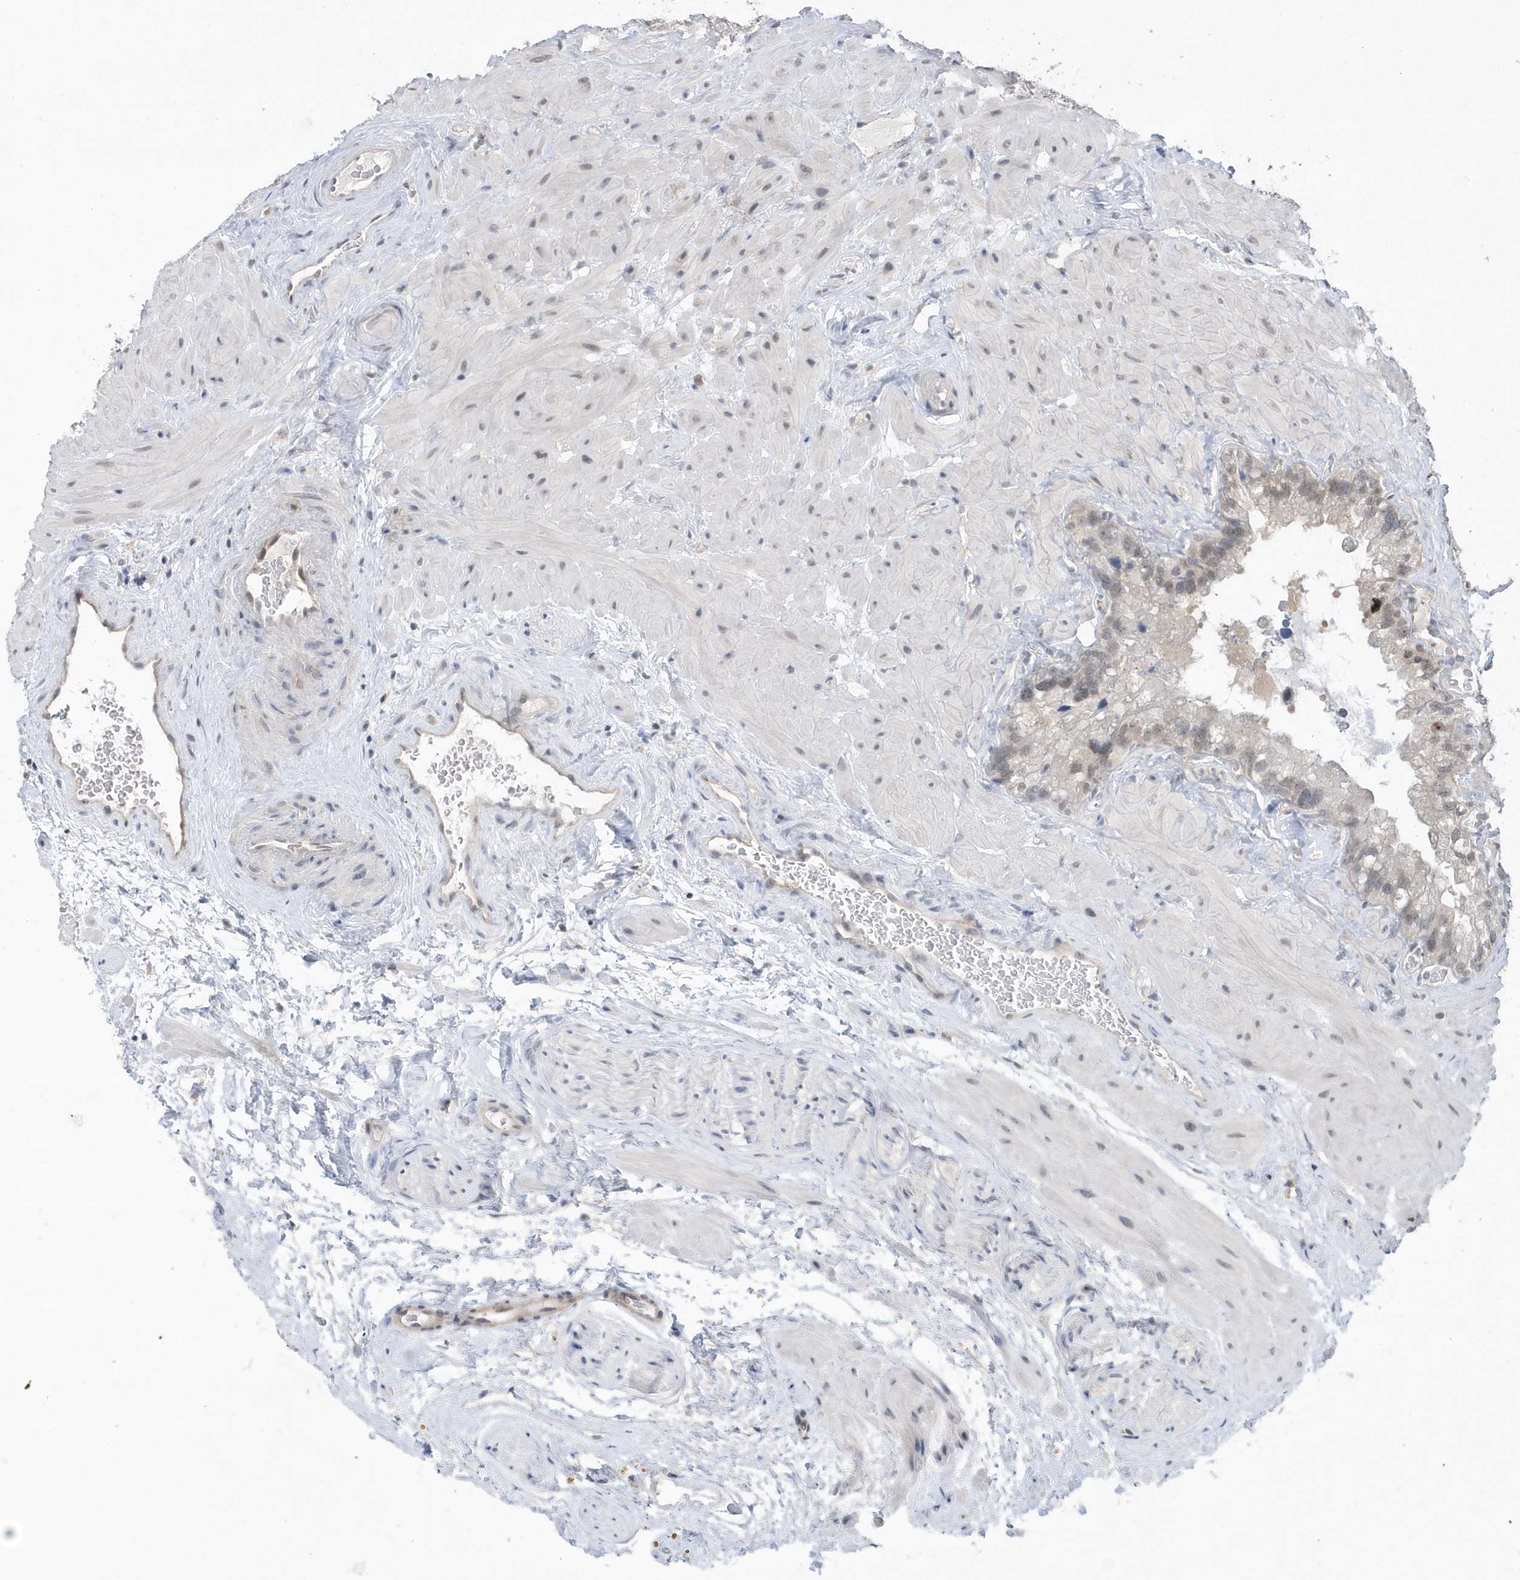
{"staining": {"intensity": "negative", "quantity": "none", "location": "none"}, "tissue": "seminal vesicle", "cell_type": "Glandular cells", "image_type": "normal", "snomed": [{"axis": "morphology", "description": "Normal tissue, NOS"}, {"axis": "topography", "description": "Prostate"}, {"axis": "topography", "description": "Seminal veicle"}], "caption": "This micrograph is of unremarkable seminal vesicle stained with IHC to label a protein in brown with the nuclei are counter-stained blue. There is no staining in glandular cells.", "gene": "CRIP3", "patient": {"sex": "male", "age": 68}}